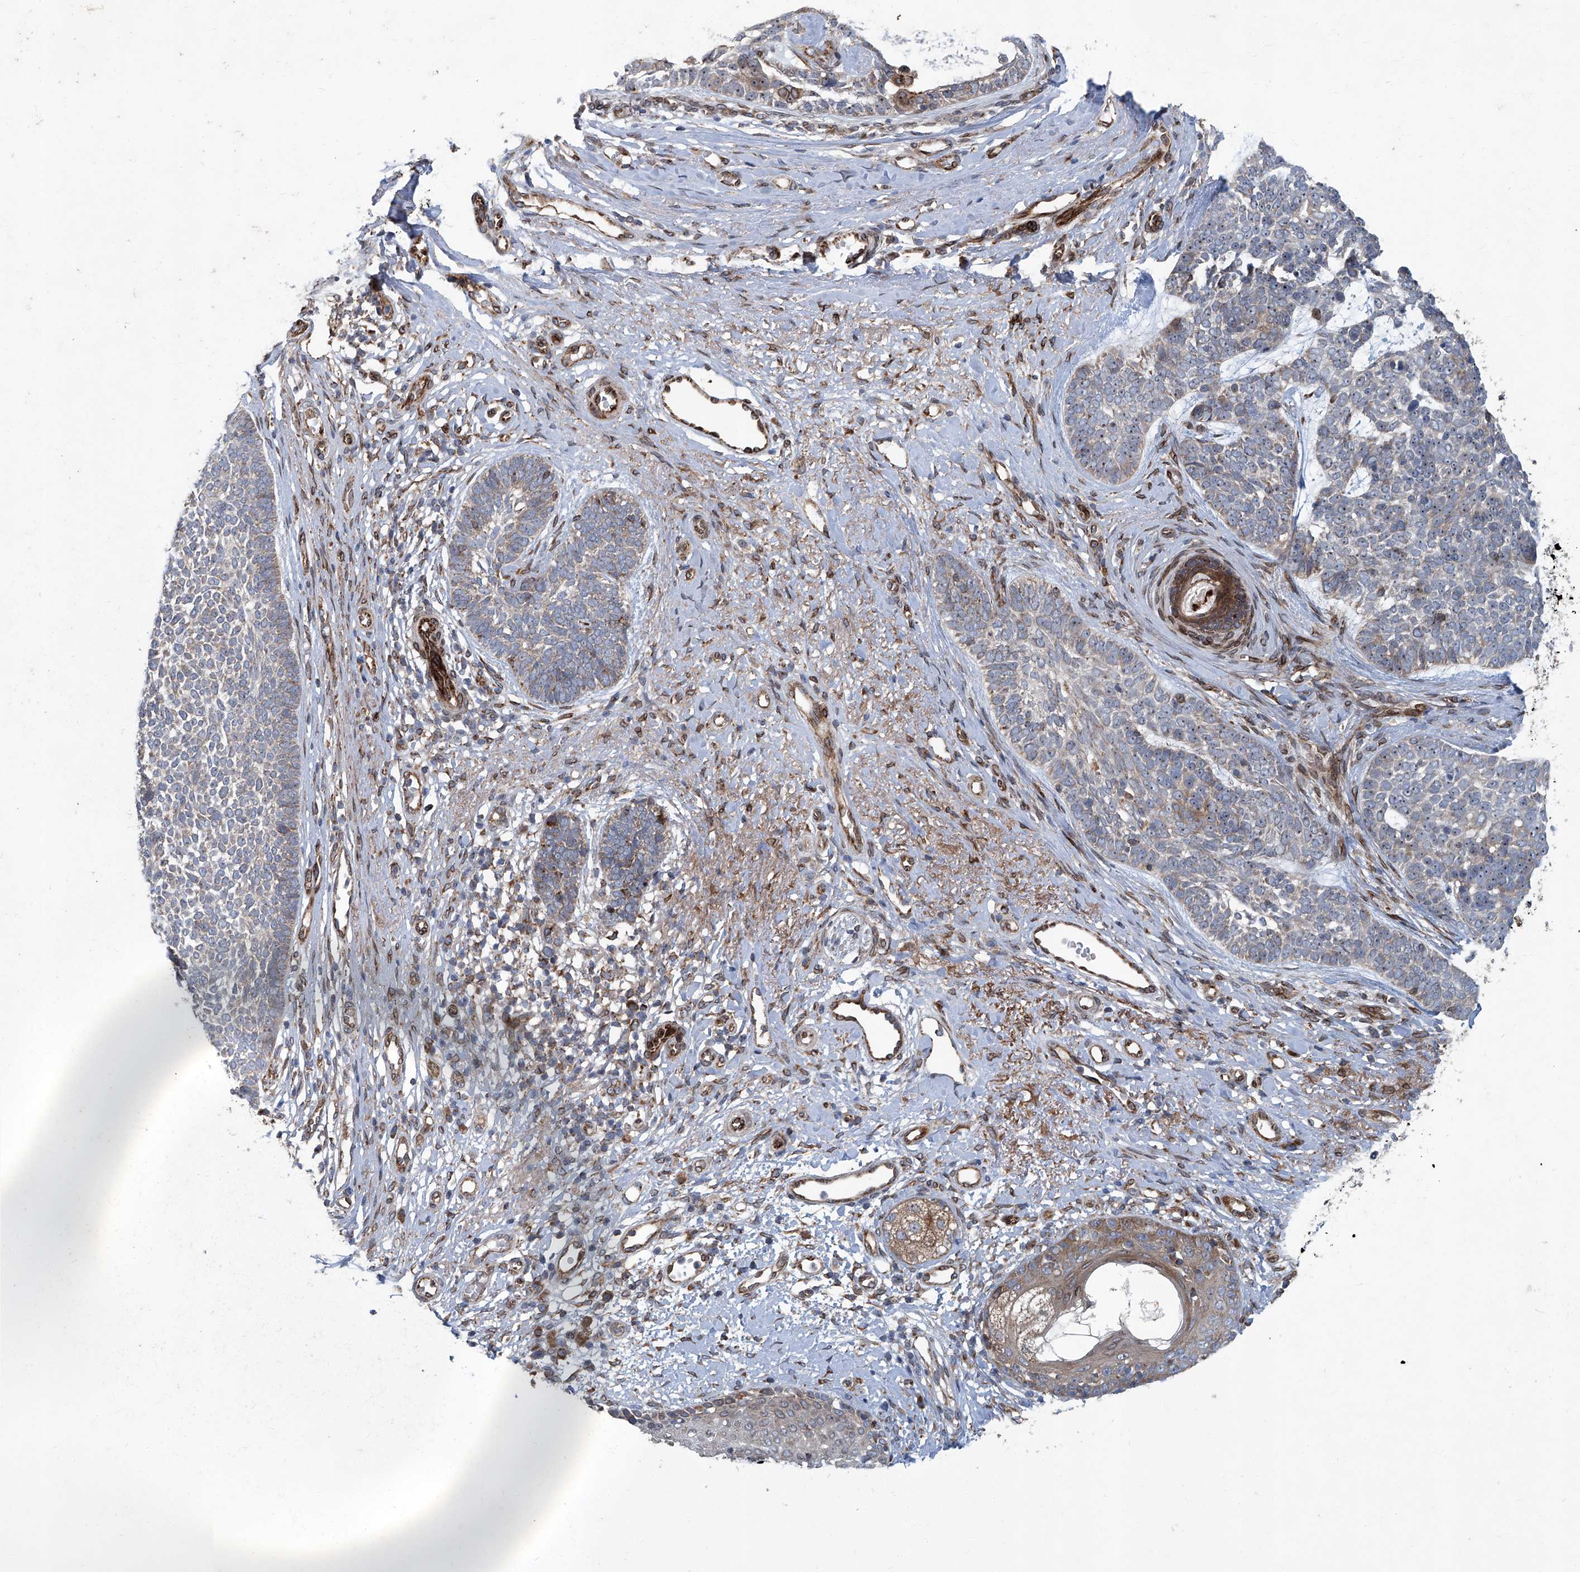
{"staining": {"intensity": "moderate", "quantity": "<25%", "location": "nuclear"}, "tissue": "skin cancer", "cell_type": "Tumor cells", "image_type": "cancer", "snomed": [{"axis": "morphology", "description": "Basal cell carcinoma"}, {"axis": "topography", "description": "Skin"}], "caption": "DAB immunohistochemical staining of human skin cancer (basal cell carcinoma) exhibits moderate nuclear protein positivity in approximately <25% of tumor cells.", "gene": "GPR132", "patient": {"sex": "female", "age": 81}}